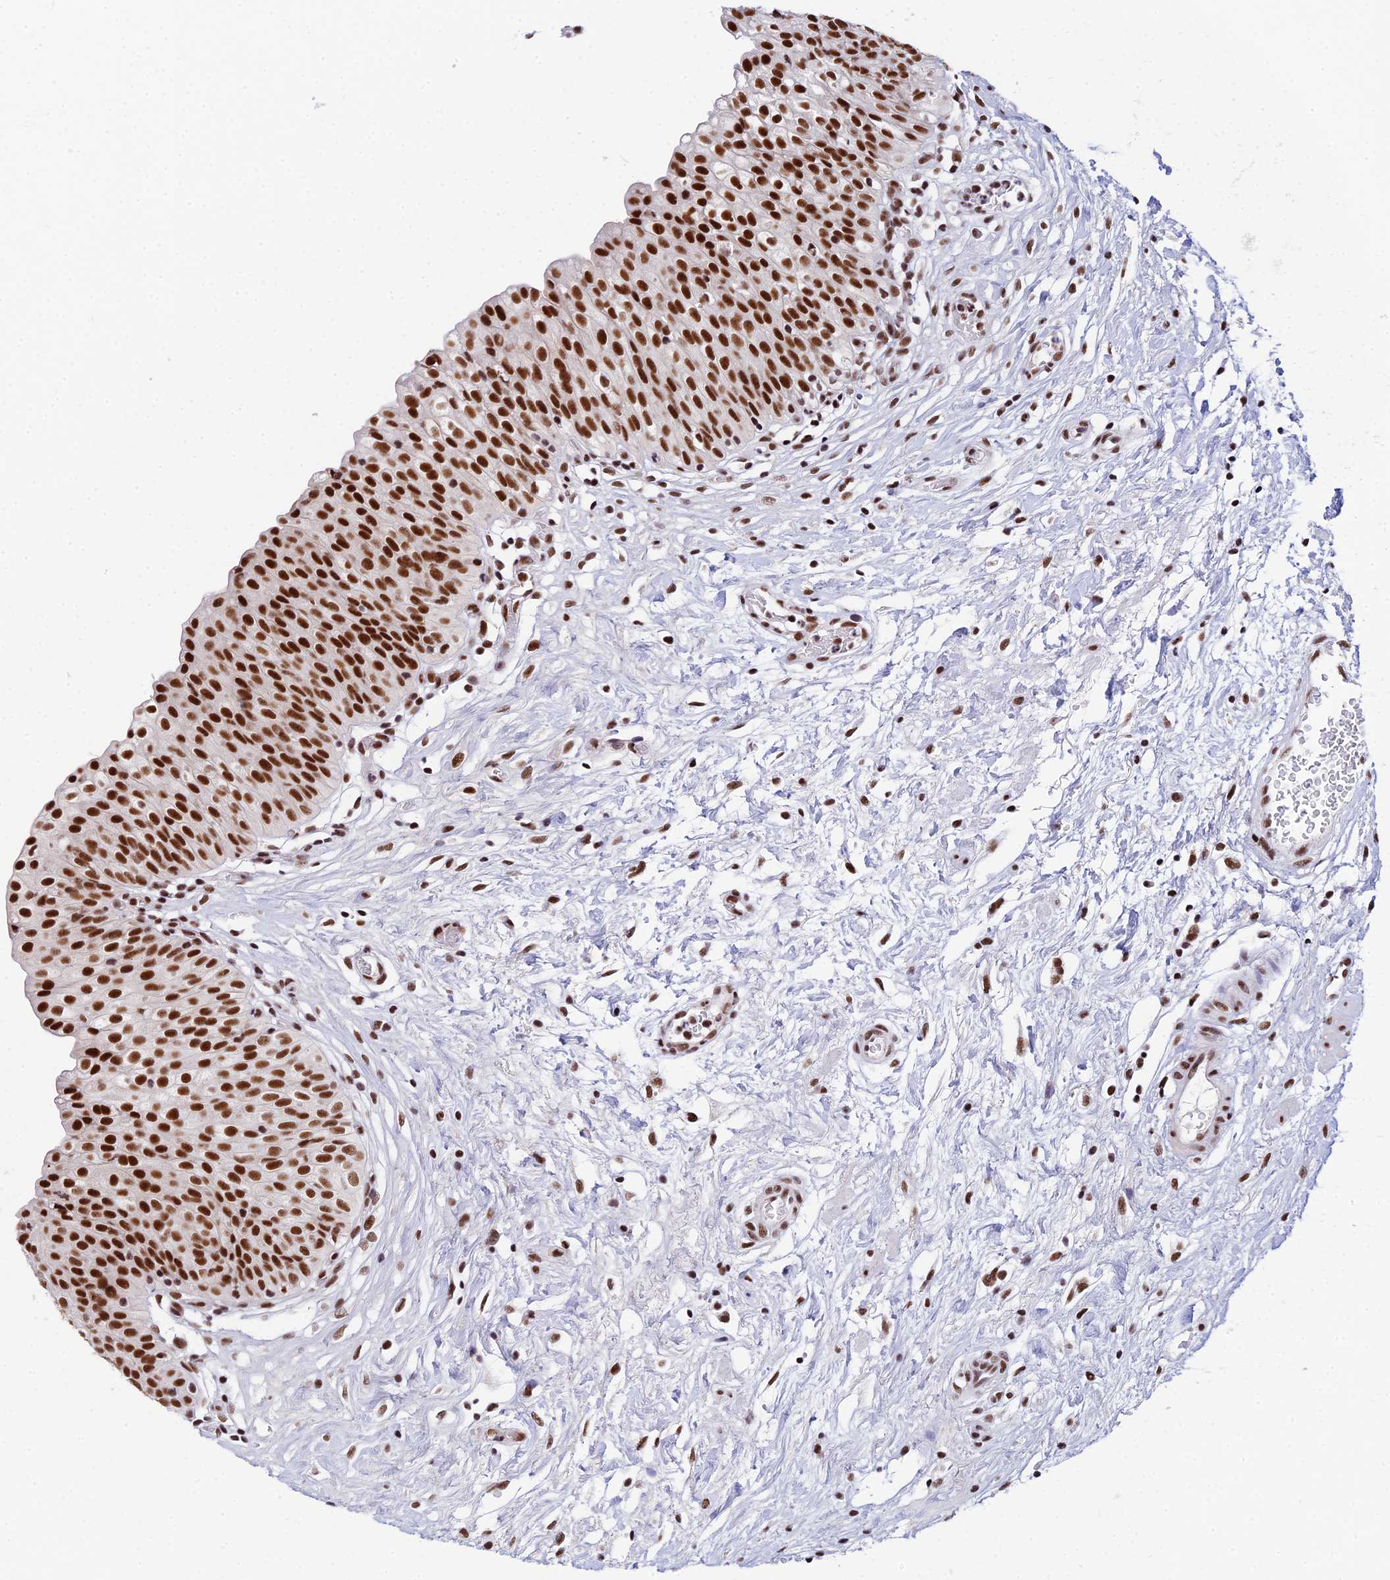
{"staining": {"intensity": "strong", "quantity": ">75%", "location": "nuclear"}, "tissue": "urinary bladder", "cell_type": "Urothelial cells", "image_type": "normal", "snomed": [{"axis": "morphology", "description": "Normal tissue, NOS"}, {"axis": "topography", "description": "Urinary bladder"}], "caption": "Urinary bladder stained with a brown dye exhibits strong nuclear positive staining in approximately >75% of urothelial cells.", "gene": "USP22", "patient": {"sex": "male", "age": 55}}